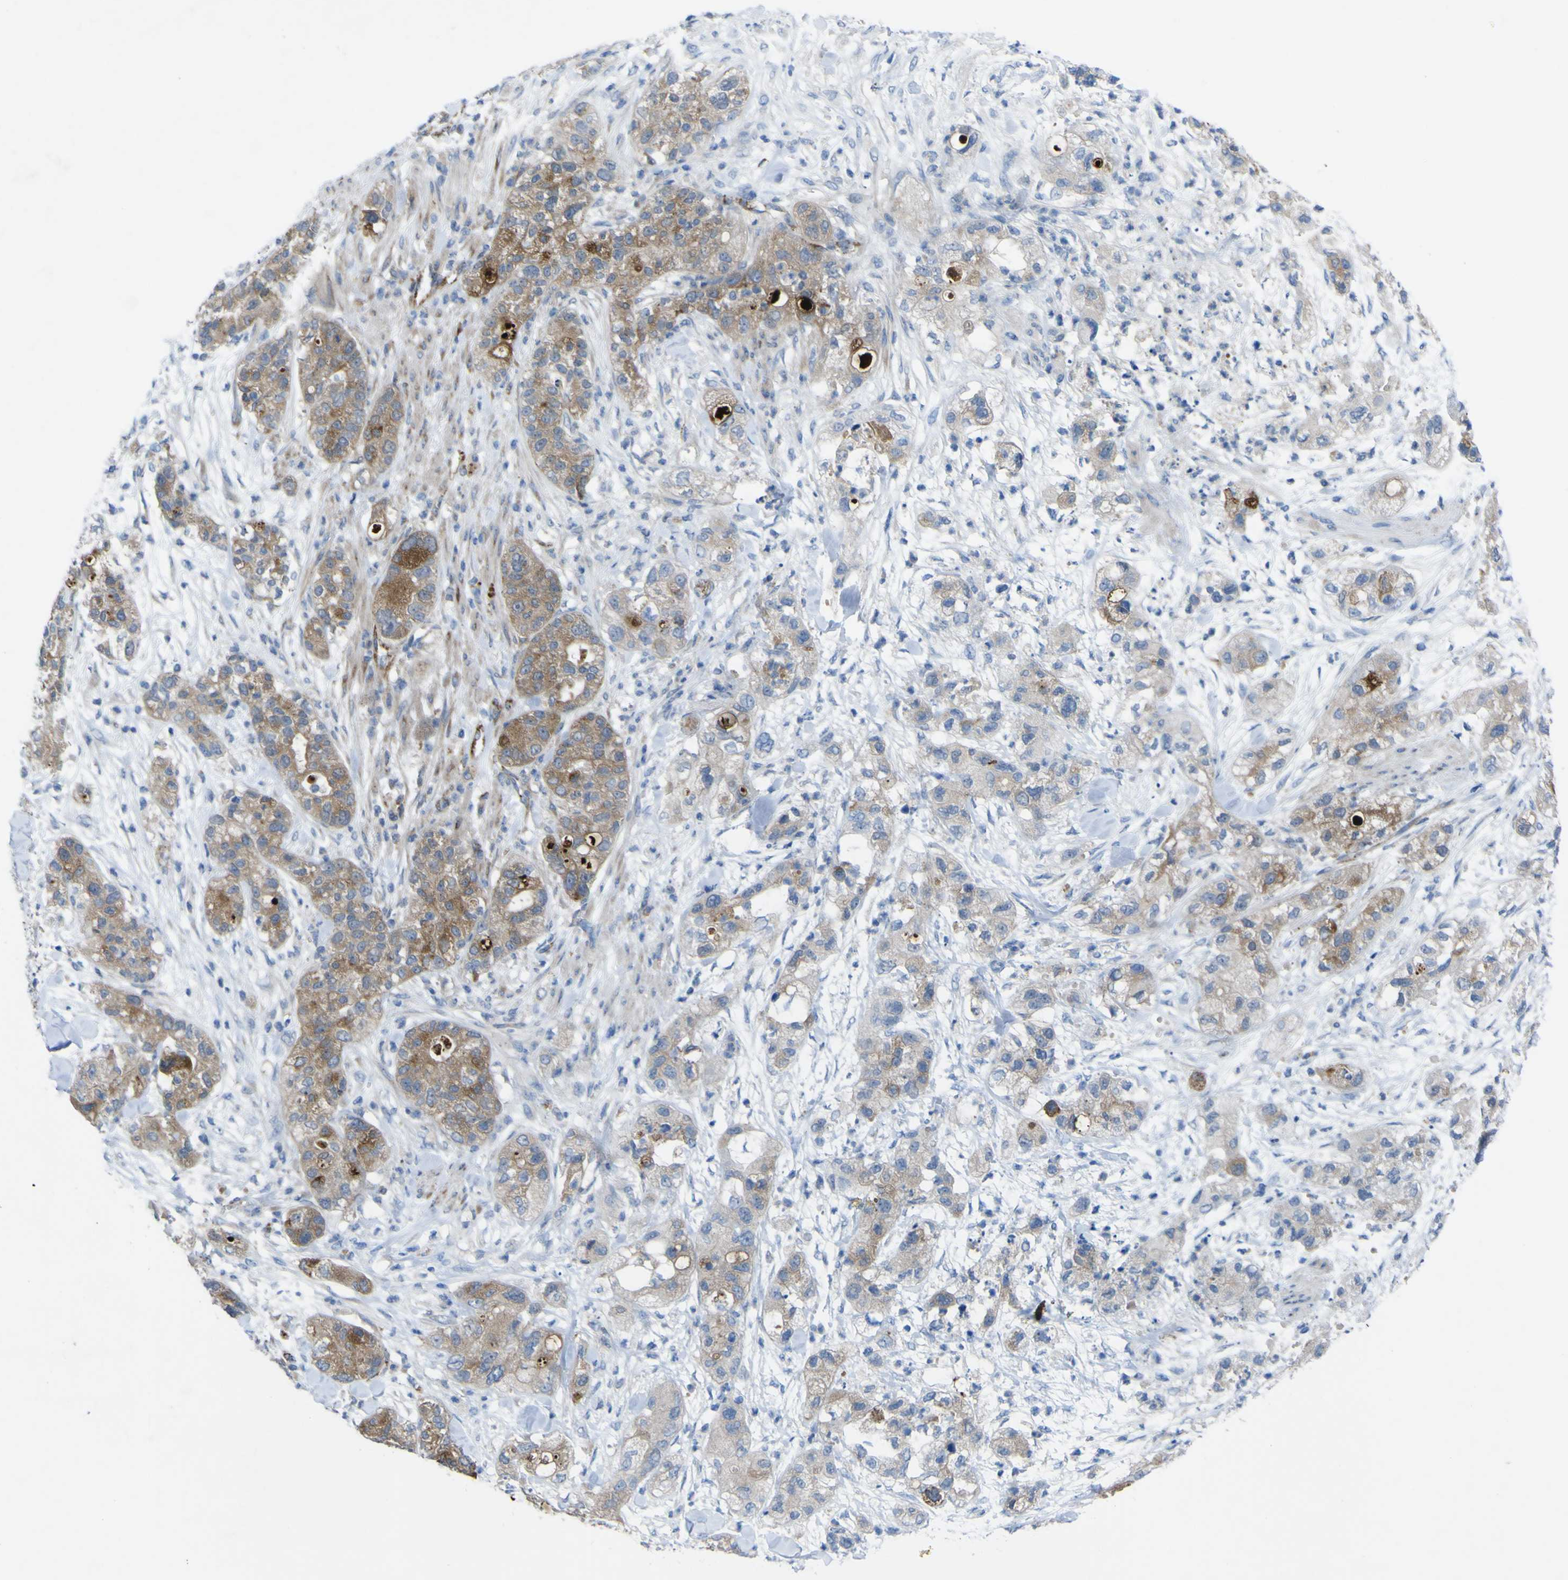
{"staining": {"intensity": "moderate", "quantity": ">75%", "location": "cytoplasmic/membranous"}, "tissue": "pancreatic cancer", "cell_type": "Tumor cells", "image_type": "cancer", "snomed": [{"axis": "morphology", "description": "Adenocarcinoma, NOS"}, {"axis": "topography", "description": "Pancreas"}], "caption": "Immunohistochemistry staining of adenocarcinoma (pancreatic), which displays medium levels of moderate cytoplasmic/membranous expression in approximately >75% of tumor cells indicating moderate cytoplasmic/membranous protein expression. The staining was performed using DAB (brown) for protein detection and nuclei were counterstained in hematoxylin (blue).", "gene": "CST3", "patient": {"sex": "female", "age": 78}}